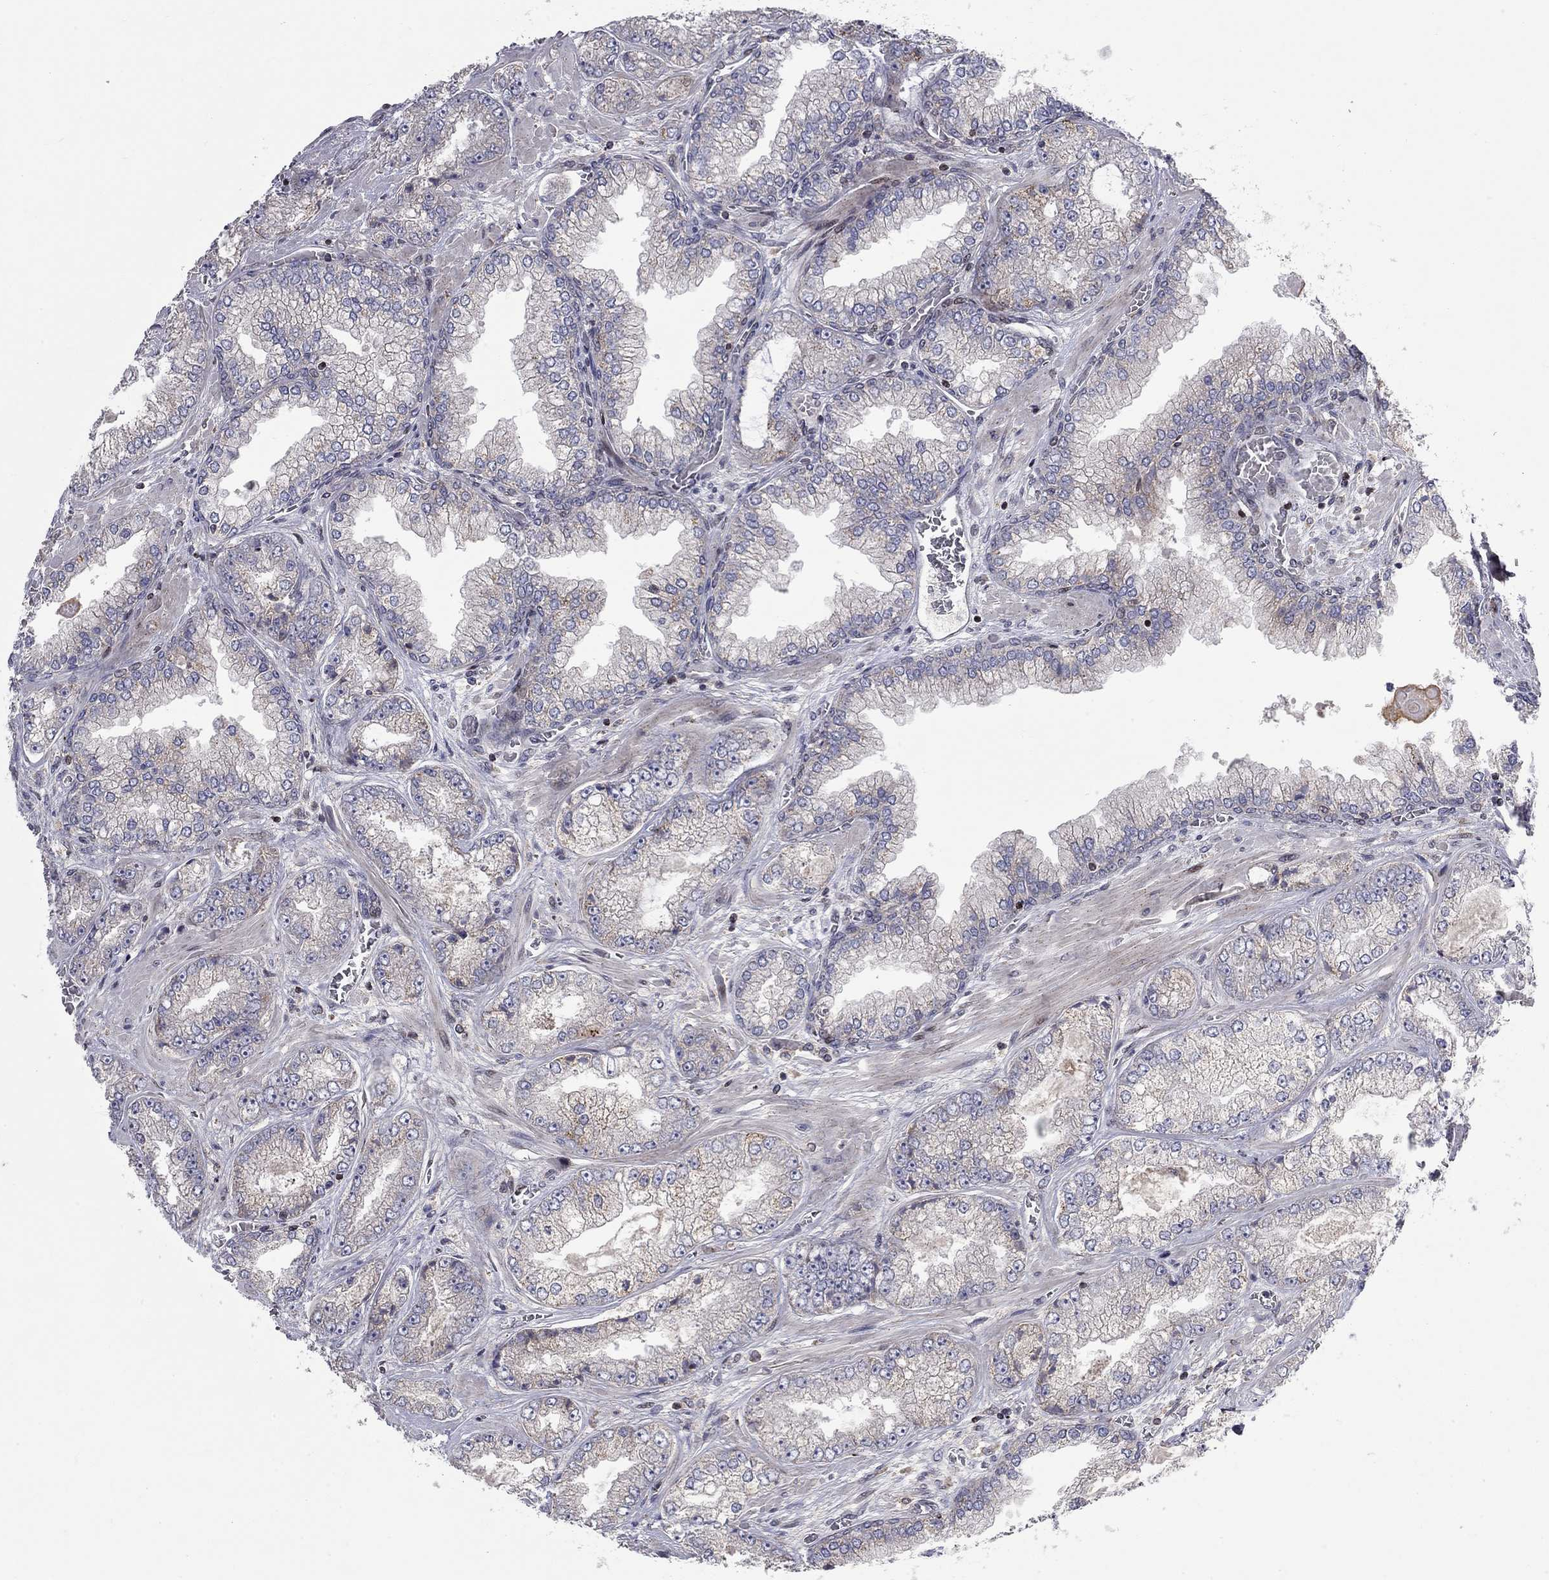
{"staining": {"intensity": "negative", "quantity": "none", "location": "none"}, "tissue": "prostate cancer", "cell_type": "Tumor cells", "image_type": "cancer", "snomed": [{"axis": "morphology", "description": "Adenocarcinoma, Low grade"}, {"axis": "topography", "description": "Prostate"}], "caption": "Photomicrograph shows no significant protein positivity in tumor cells of low-grade adenocarcinoma (prostate).", "gene": "ERN2", "patient": {"sex": "male", "age": 57}}